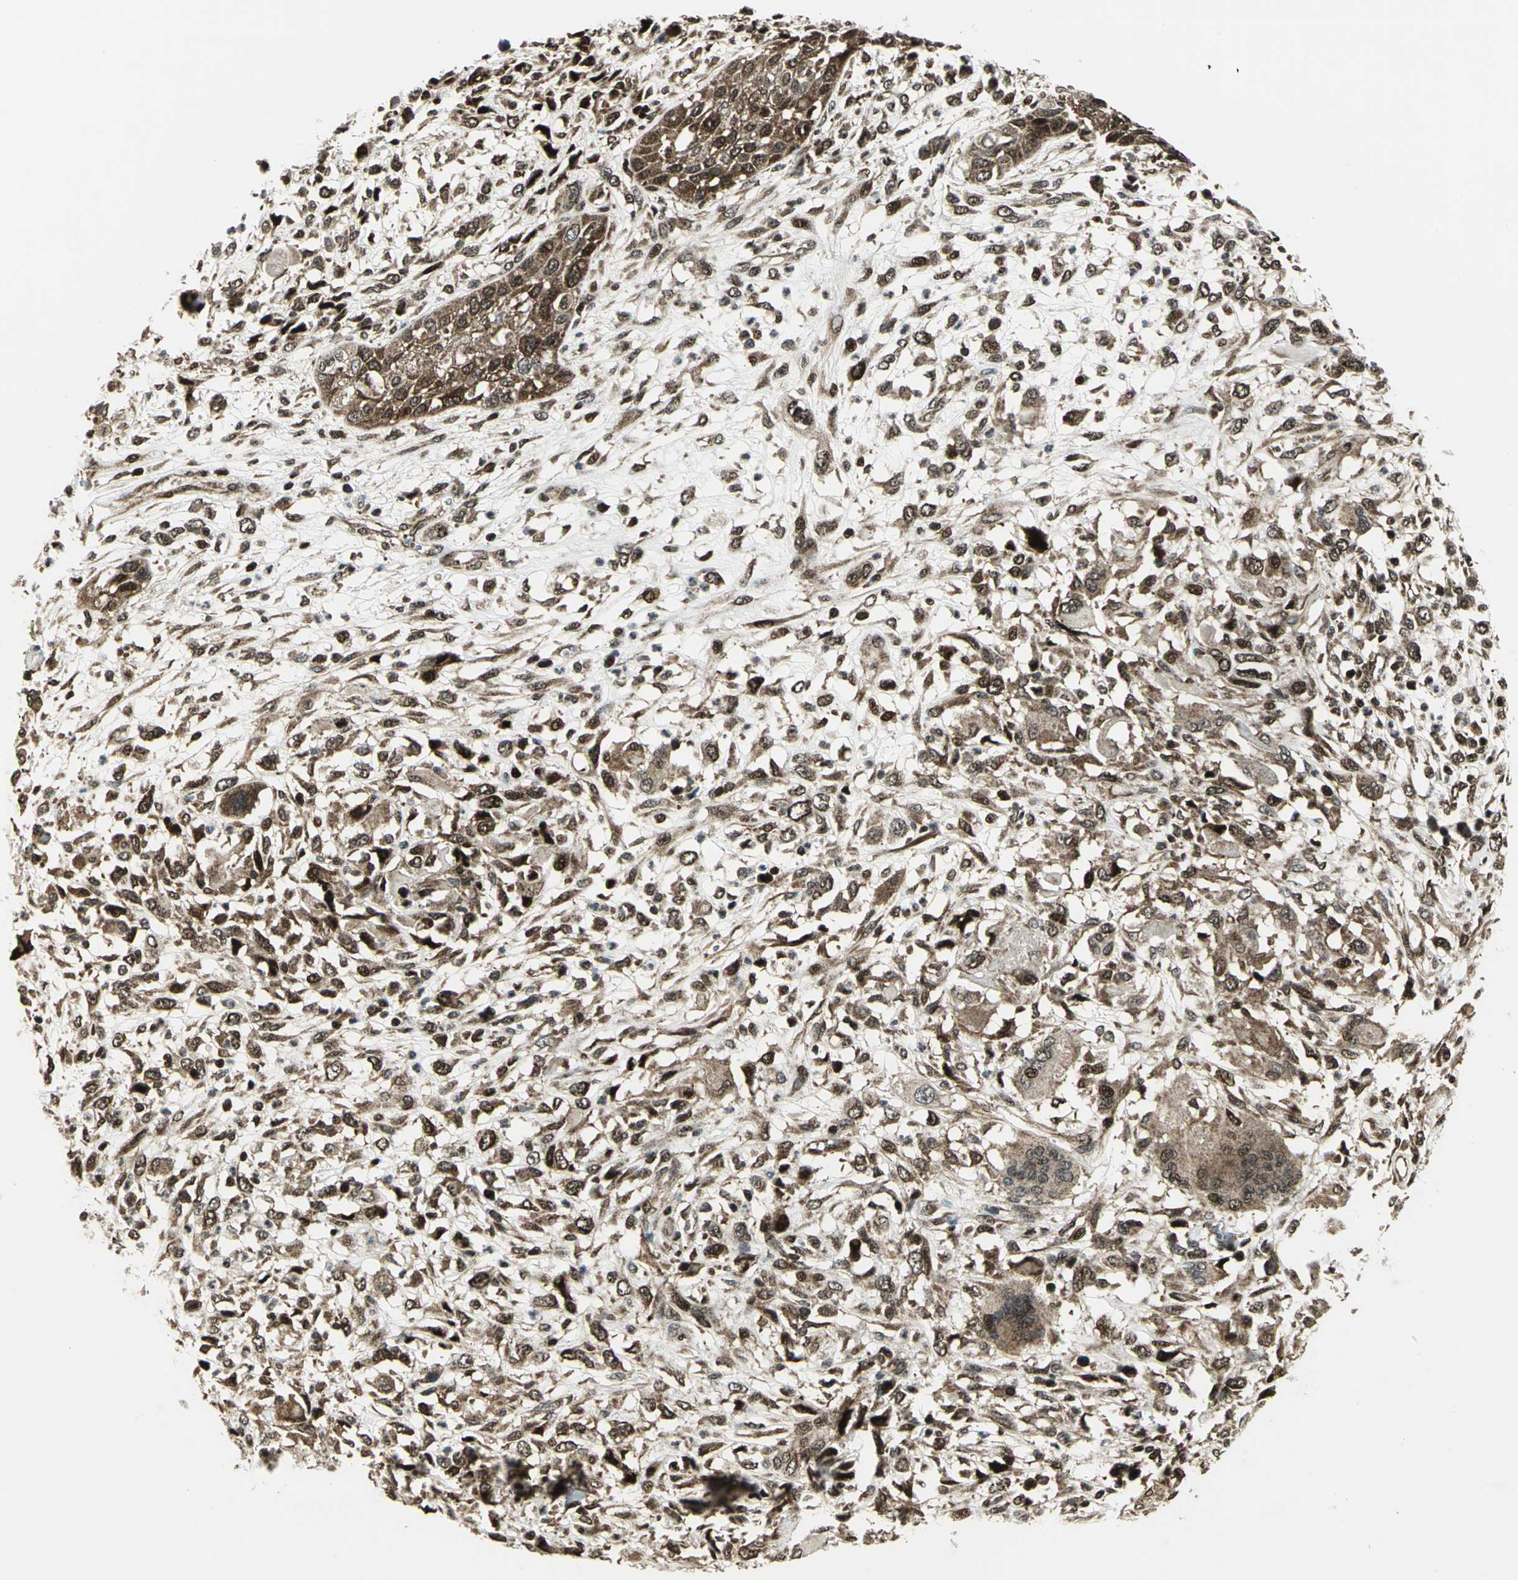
{"staining": {"intensity": "strong", "quantity": ">75%", "location": "cytoplasmic/membranous,nuclear"}, "tissue": "head and neck cancer", "cell_type": "Tumor cells", "image_type": "cancer", "snomed": [{"axis": "morphology", "description": "Neoplasm, malignant, NOS"}, {"axis": "topography", "description": "Salivary gland"}, {"axis": "topography", "description": "Head-Neck"}], "caption": "Protein analysis of head and neck cancer tissue displays strong cytoplasmic/membranous and nuclear positivity in approximately >75% of tumor cells.", "gene": "COPS5", "patient": {"sex": "male", "age": 43}}